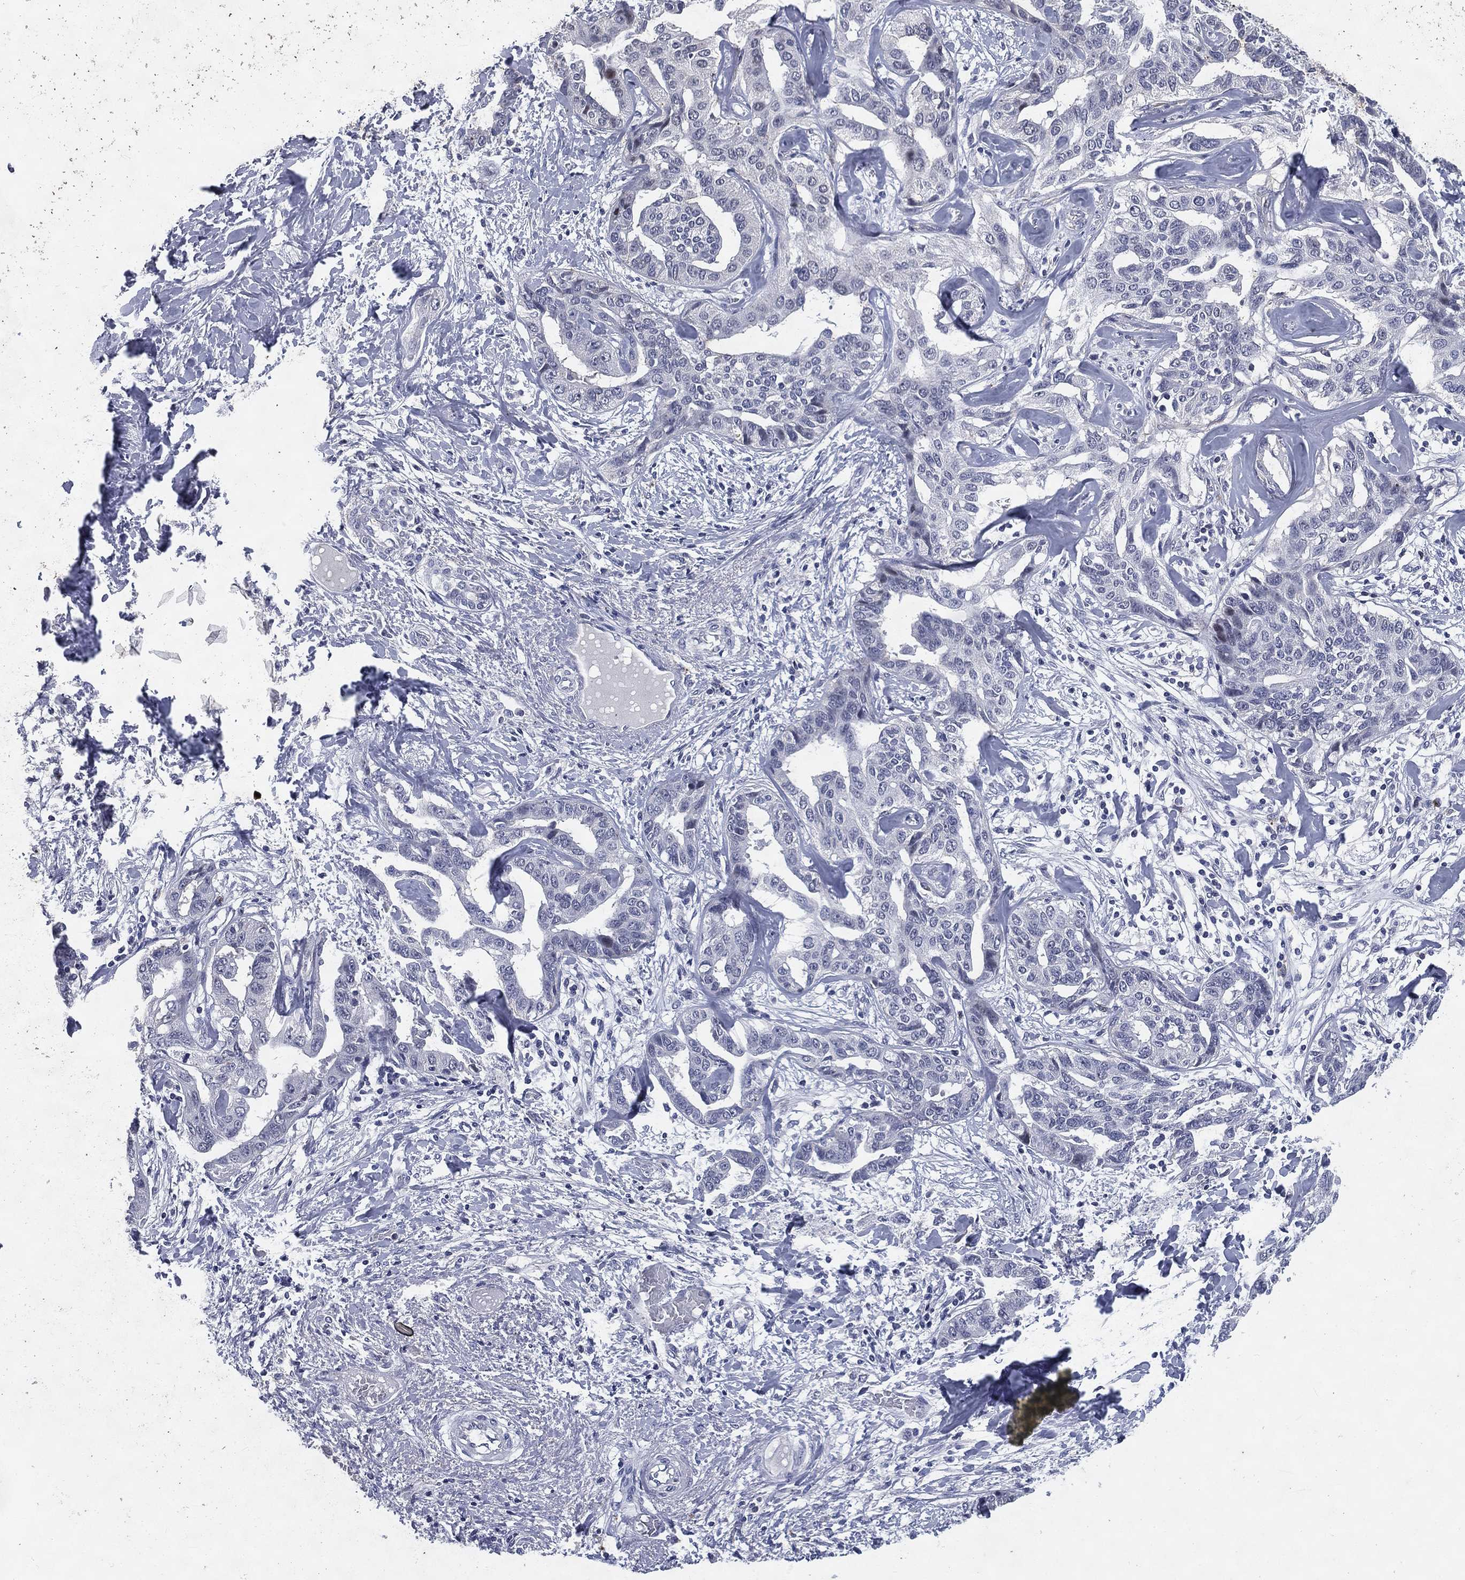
{"staining": {"intensity": "negative", "quantity": "none", "location": "none"}, "tissue": "liver cancer", "cell_type": "Tumor cells", "image_type": "cancer", "snomed": [{"axis": "morphology", "description": "Cholangiocarcinoma"}, {"axis": "topography", "description": "Liver"}], "caption": "This is an IHC histopathology image of liver cancer. There is no positivity in tumor cells.", "gene": "IFT27", "patient": {"sex": "male", "age": 59}}